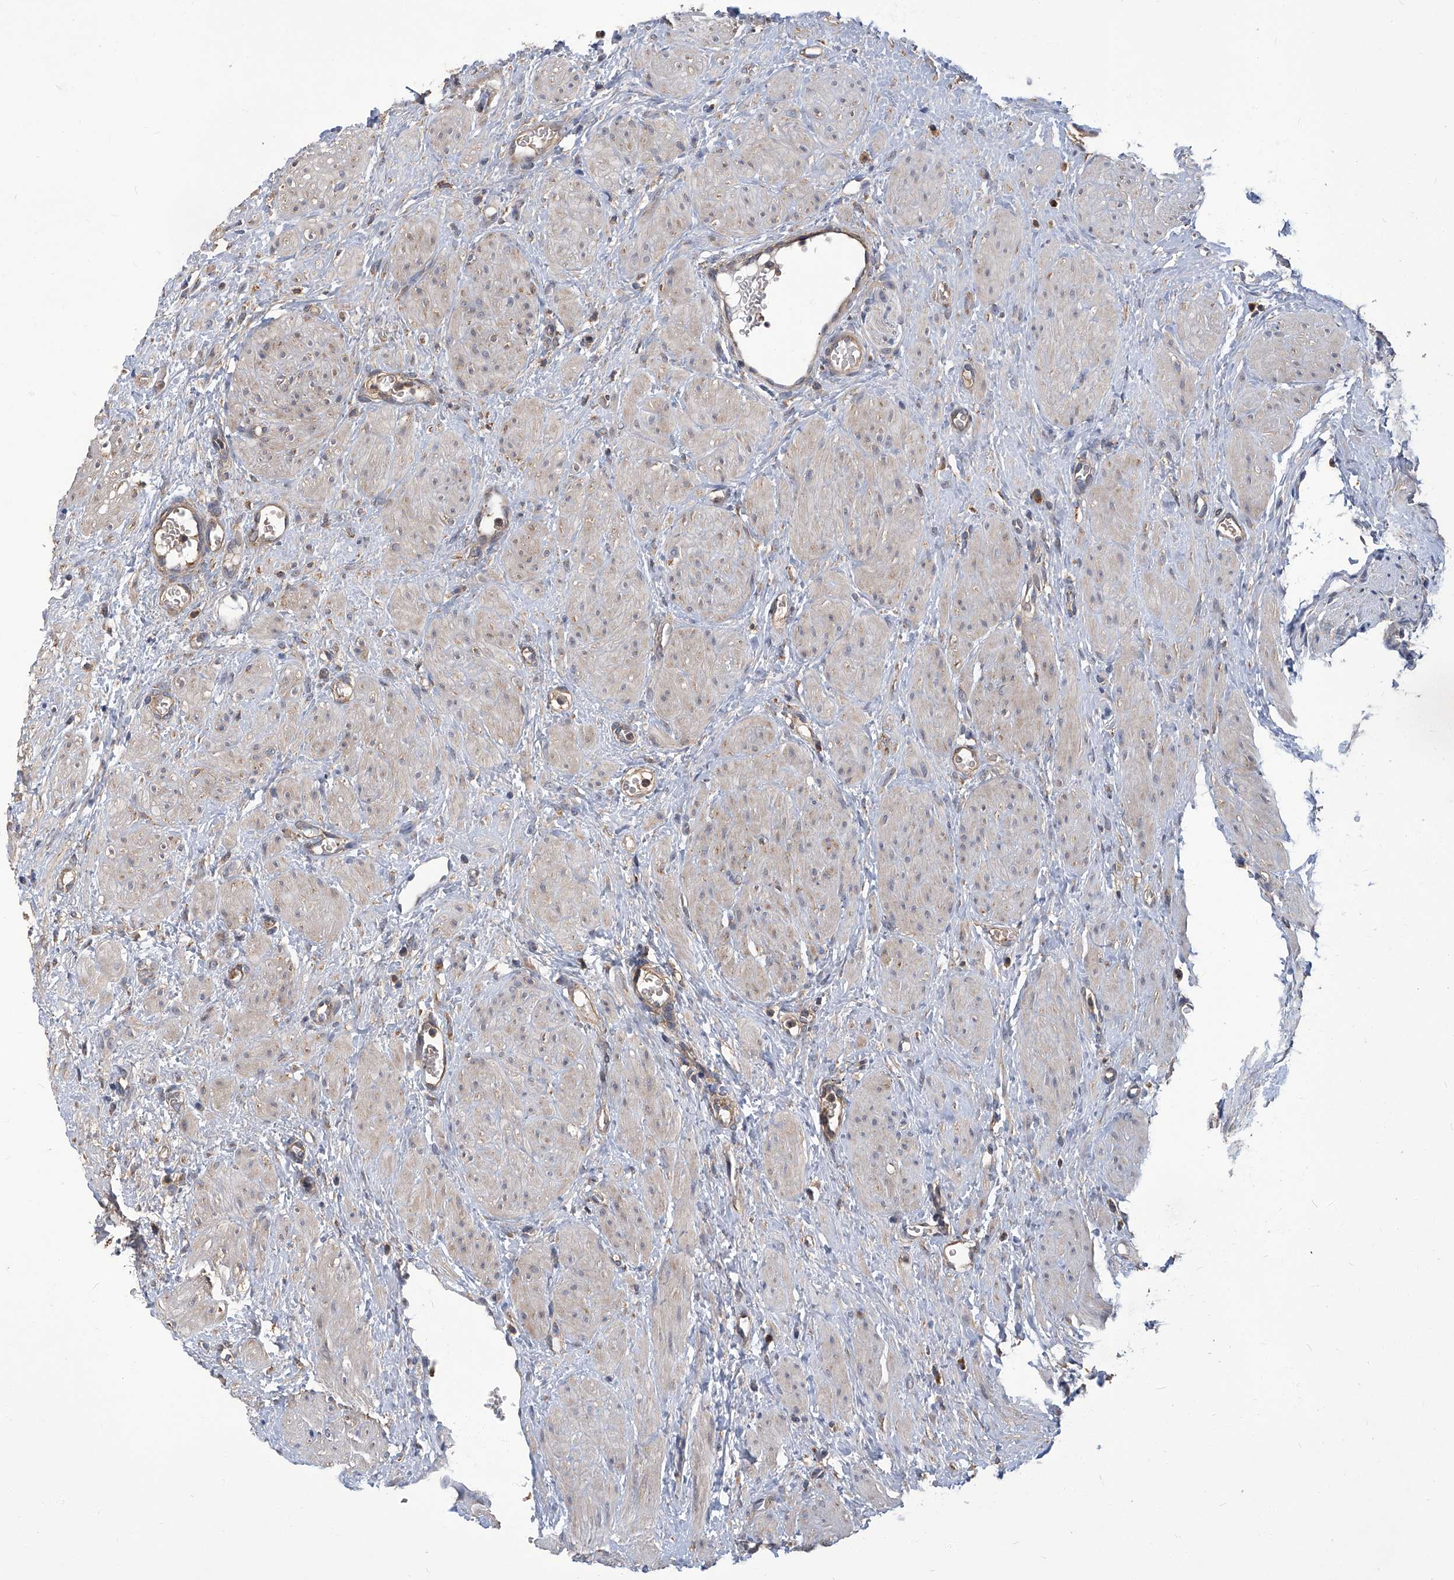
{"staining": {"intensity": "moderate", "quantity": "<25%", "location": "cytoplasmic/membranous"}, "tissue": "ovary", "cell_type": "Ovarian stroma cells", "image_type": "normal", "snomed": [{"axis": "morphology", "description": "Normal tissue, NOS"}, {"axis": "morphology", "description": "Cyst, NOS"}, {"axis": "topography", "description": "Ovary"}], "caption": "DAB immunohistochemical staining of unremarkable ovary displays moderate cytoplasmic/membranous protein positivity in about <25% of ovarian stroma cells. The protein of interest is stained brown, and the nuclei are stained in blue (DAB IHC with brightfield microscopy, high magnification).", "gene": "TNFRSF13B", "patient": {"sex": "female", "age": 33}}